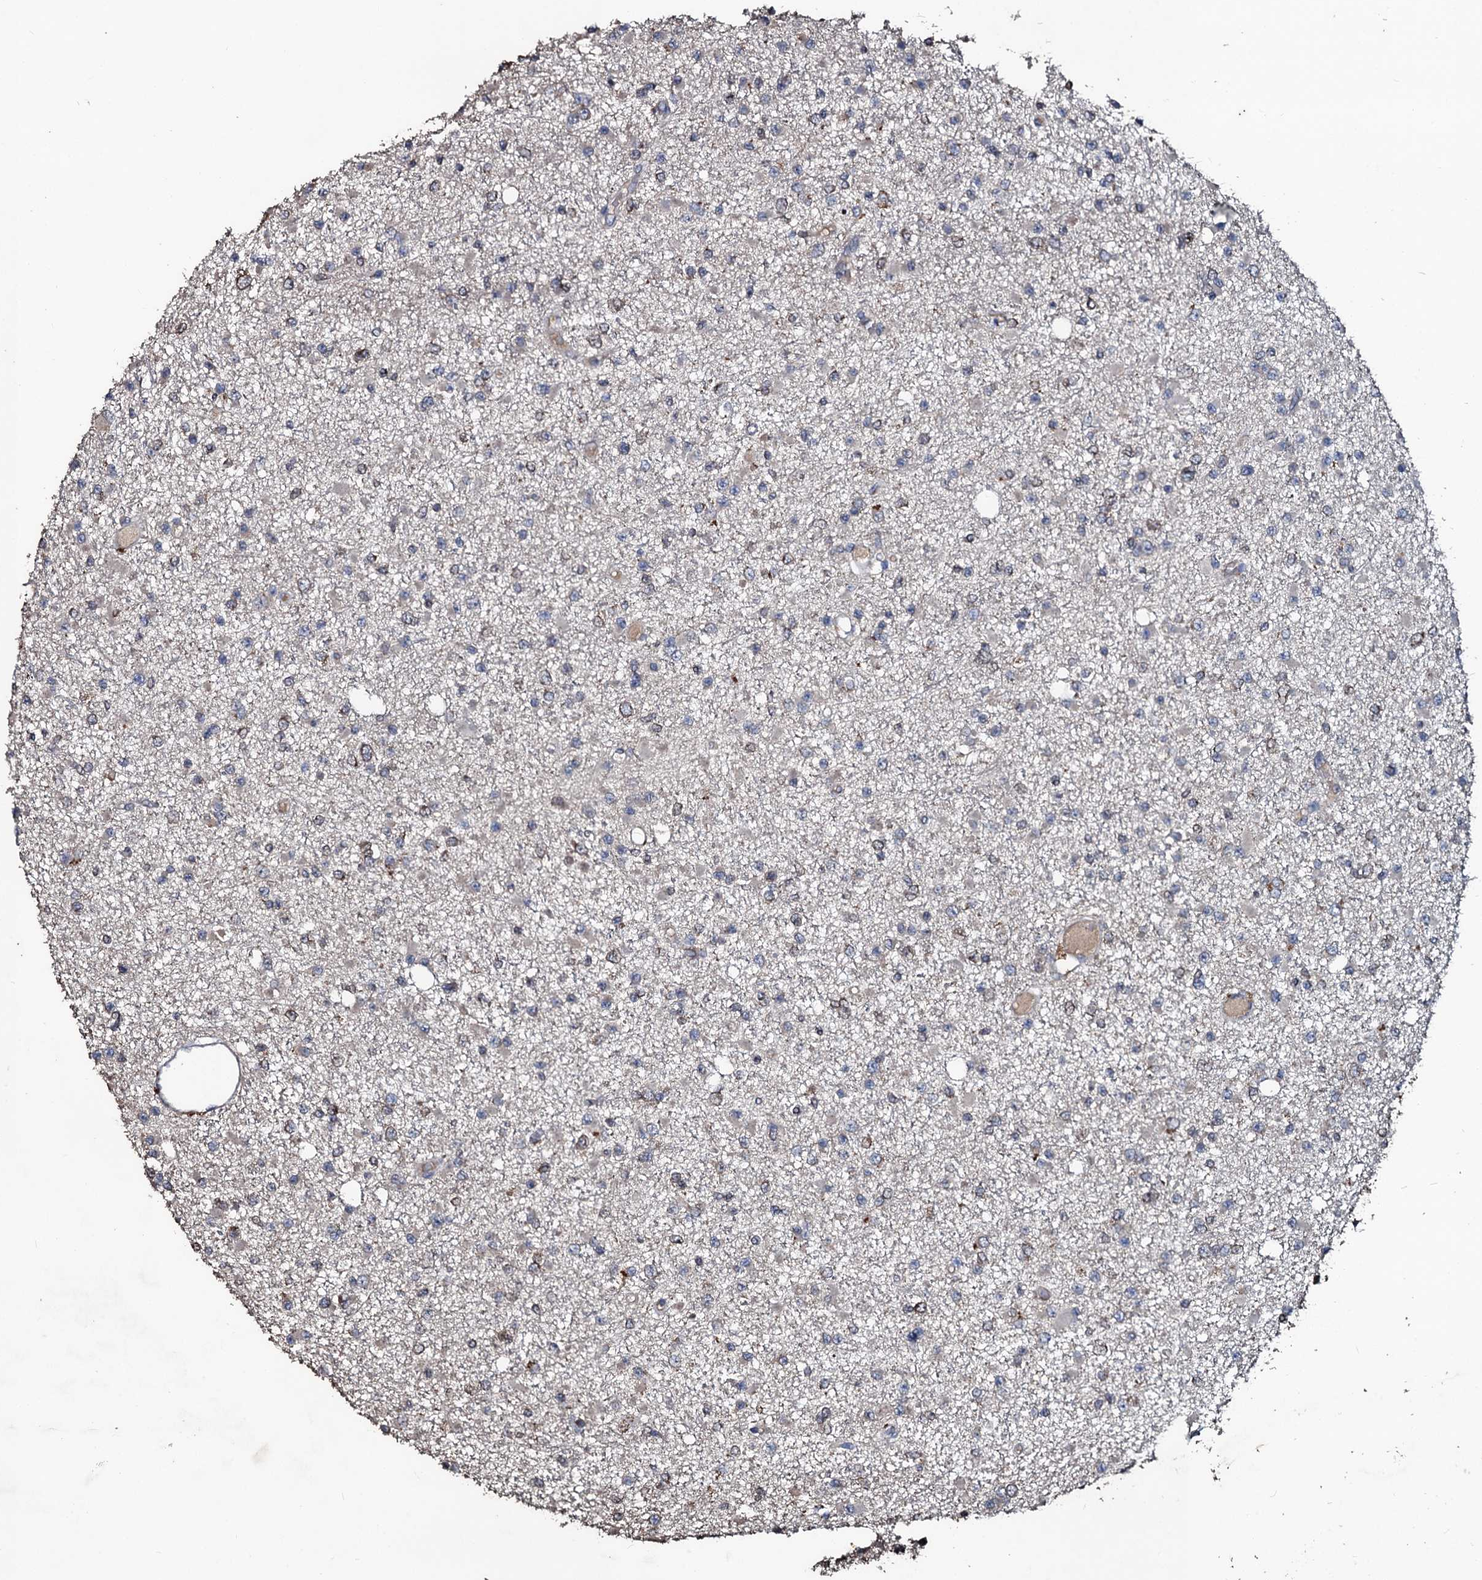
{"staining": {"intensity": "moderate", "quantity": "<25%", "location": "cytoplasmic/membranous"}, "tissue": "glioma", "cell_type": "Tumor cells", "image_type": "cancer", "snomed": [{"axis": "morphology", "description": "Glioma, malignant, Low grade"}, {"axis": "topography", "description": "Brain"}], "caption": "Malignant low-grade glioma tissue reveals moderate cytoplasmic/membranous positivity in about <25% of tumor cells", "gene": "SDHAF2", "patient": {"sex": "female", "age": 22}}